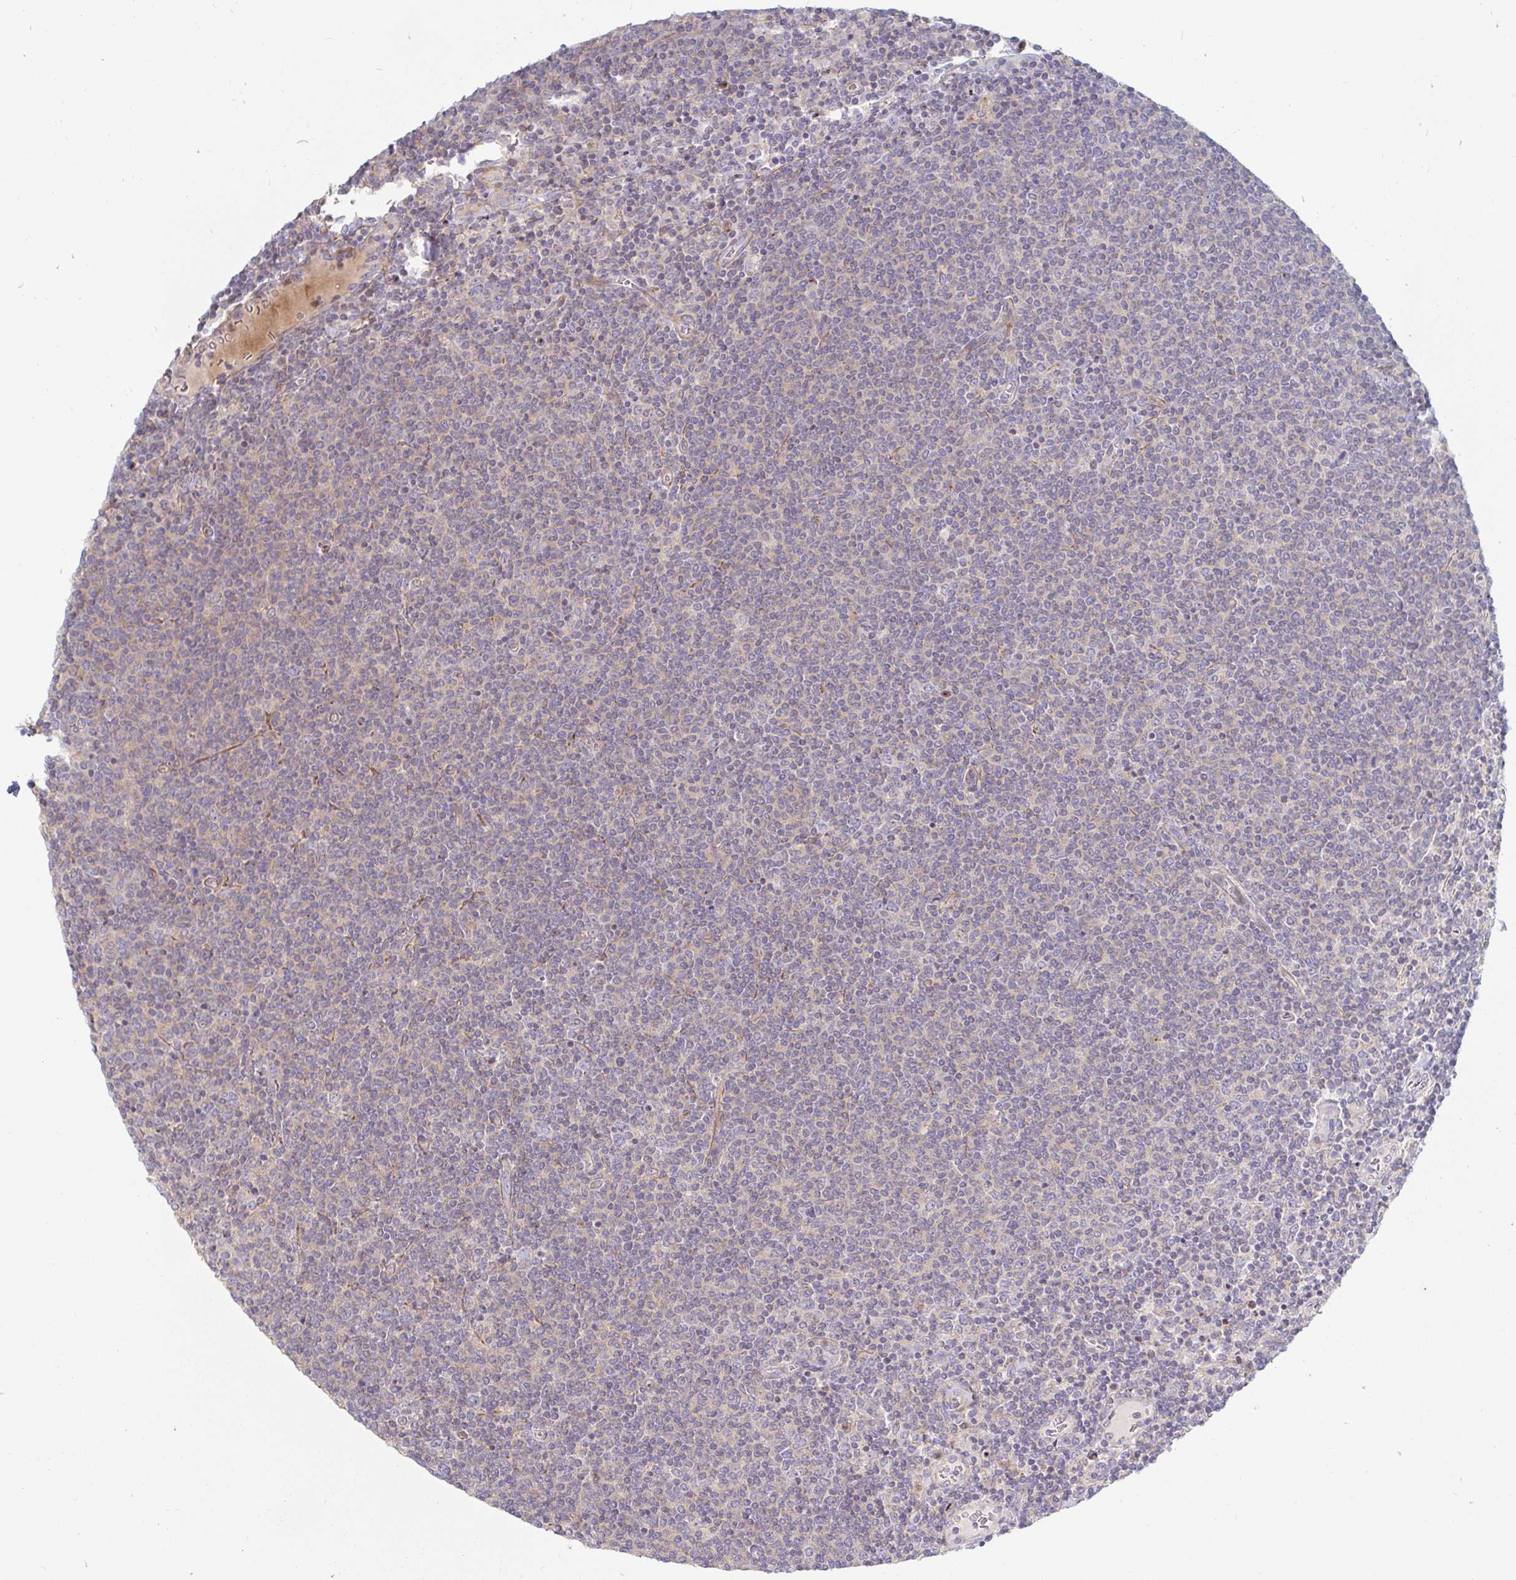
{"staining": {"intensity": "weak", "quantity": "<25%", "location": "cytoplasmic/membranous"}, "tissue": "lymphoma", "cell_type": "Tumor cells", "image_type": "cancer", "snomed": [{"axis": "morphology", "description": "Malignant lymphoma, non-Hodgkin's type, Low grade"}, {"axis": "topography", "description": "Lymph node"}], "caption": "An image of lymphoma stained for a protein displays no brown staining in tumor cells.", "gene": "SSH2", "patient": {"sex": "male", "age": 52}}